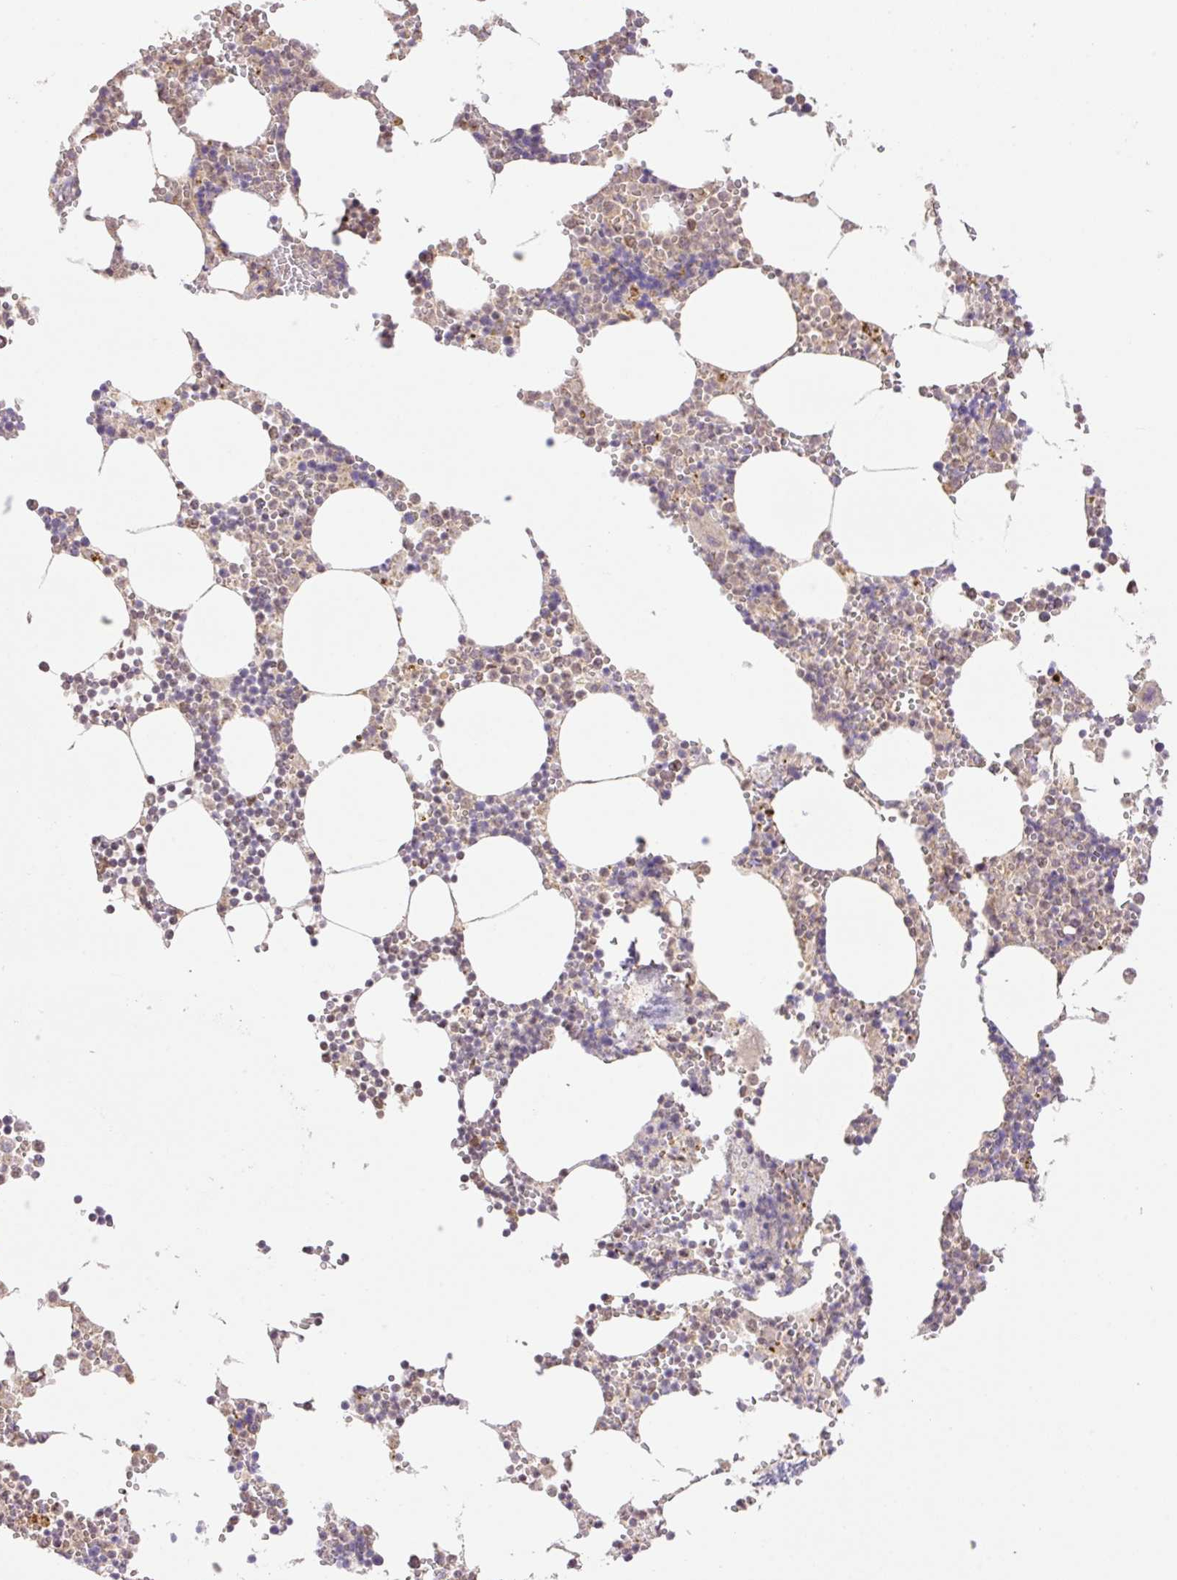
{"staining": {"intensity": "moderate", "quantity": "<25%", "location": "nuclear"}, "tissue": "bone marrow", "cell_type": "Hematopoietic cells", "image_type": "normal", "snomed": [{"axis": "morphology", "description": "Normal tissue, NOS"}, {"axis": "topography", "description": "Bone marrow"}], "caption": "Bone marrow stained for a protein (brown) shows moderate nuclear positive expression in approximately <25% of hematopoietic cells.", "gene": "VPS25", "patient": {"sex": "male", "age": 54}}